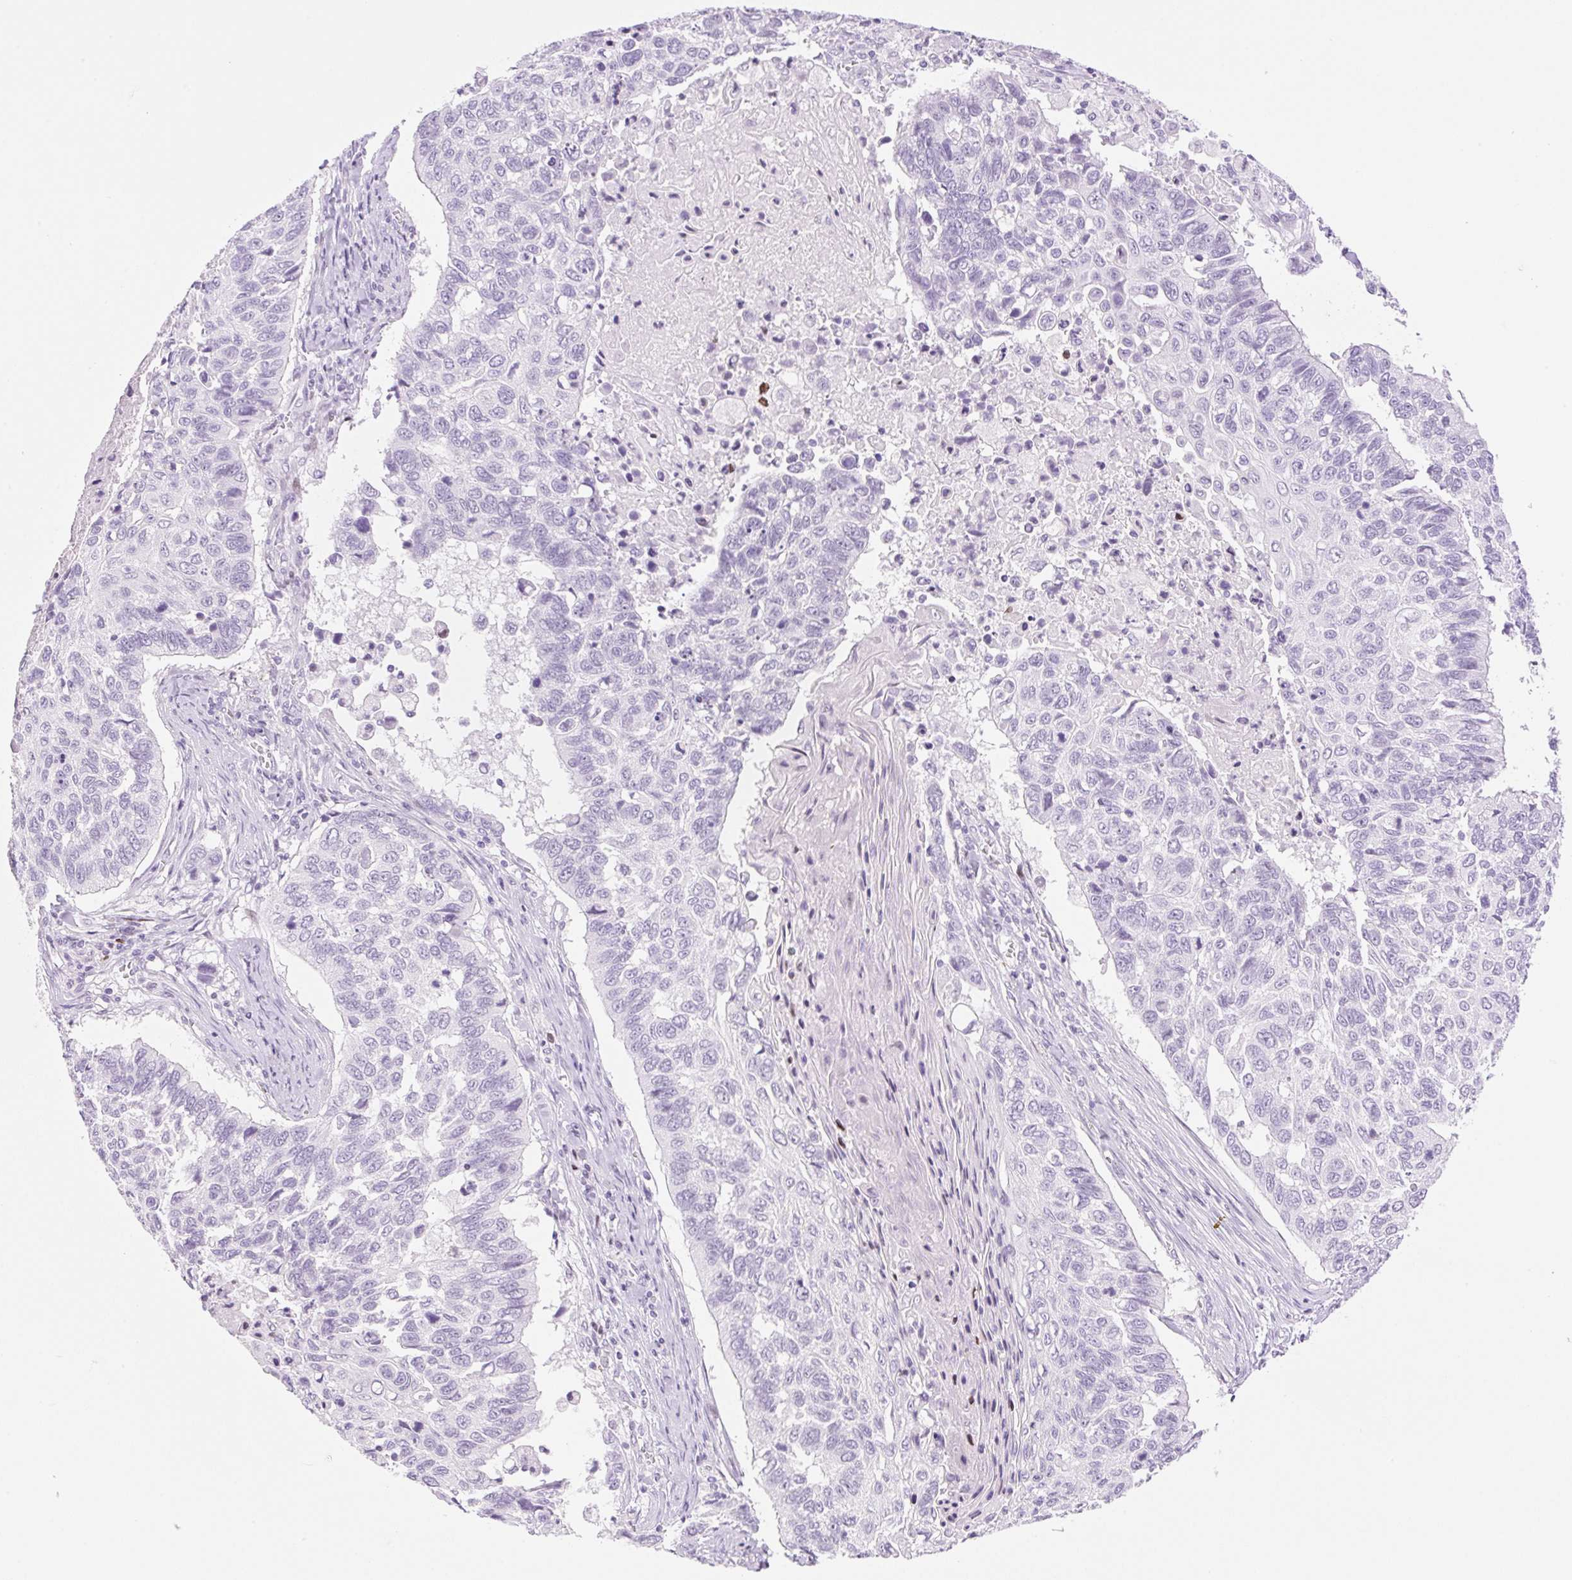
{"staining": {"intensity": "negative", "quantity": "none", "location": "none"}, "tissue": "lung cancer", "cell_type": "Tumor cells", "image_type": "cancer", "snomed": [{"axis": "morphology", "description": "Squamous cell carcinoma, NOS"}, {"axis": "topography", "description": "Lung"}], "caption": "Squamous cell carcinoma (lung) was stained to show a protein in brown. There is no significant expression in tumor cells.", "gene": "SP140L", "patient": {"sex": "male", "age": 62}}